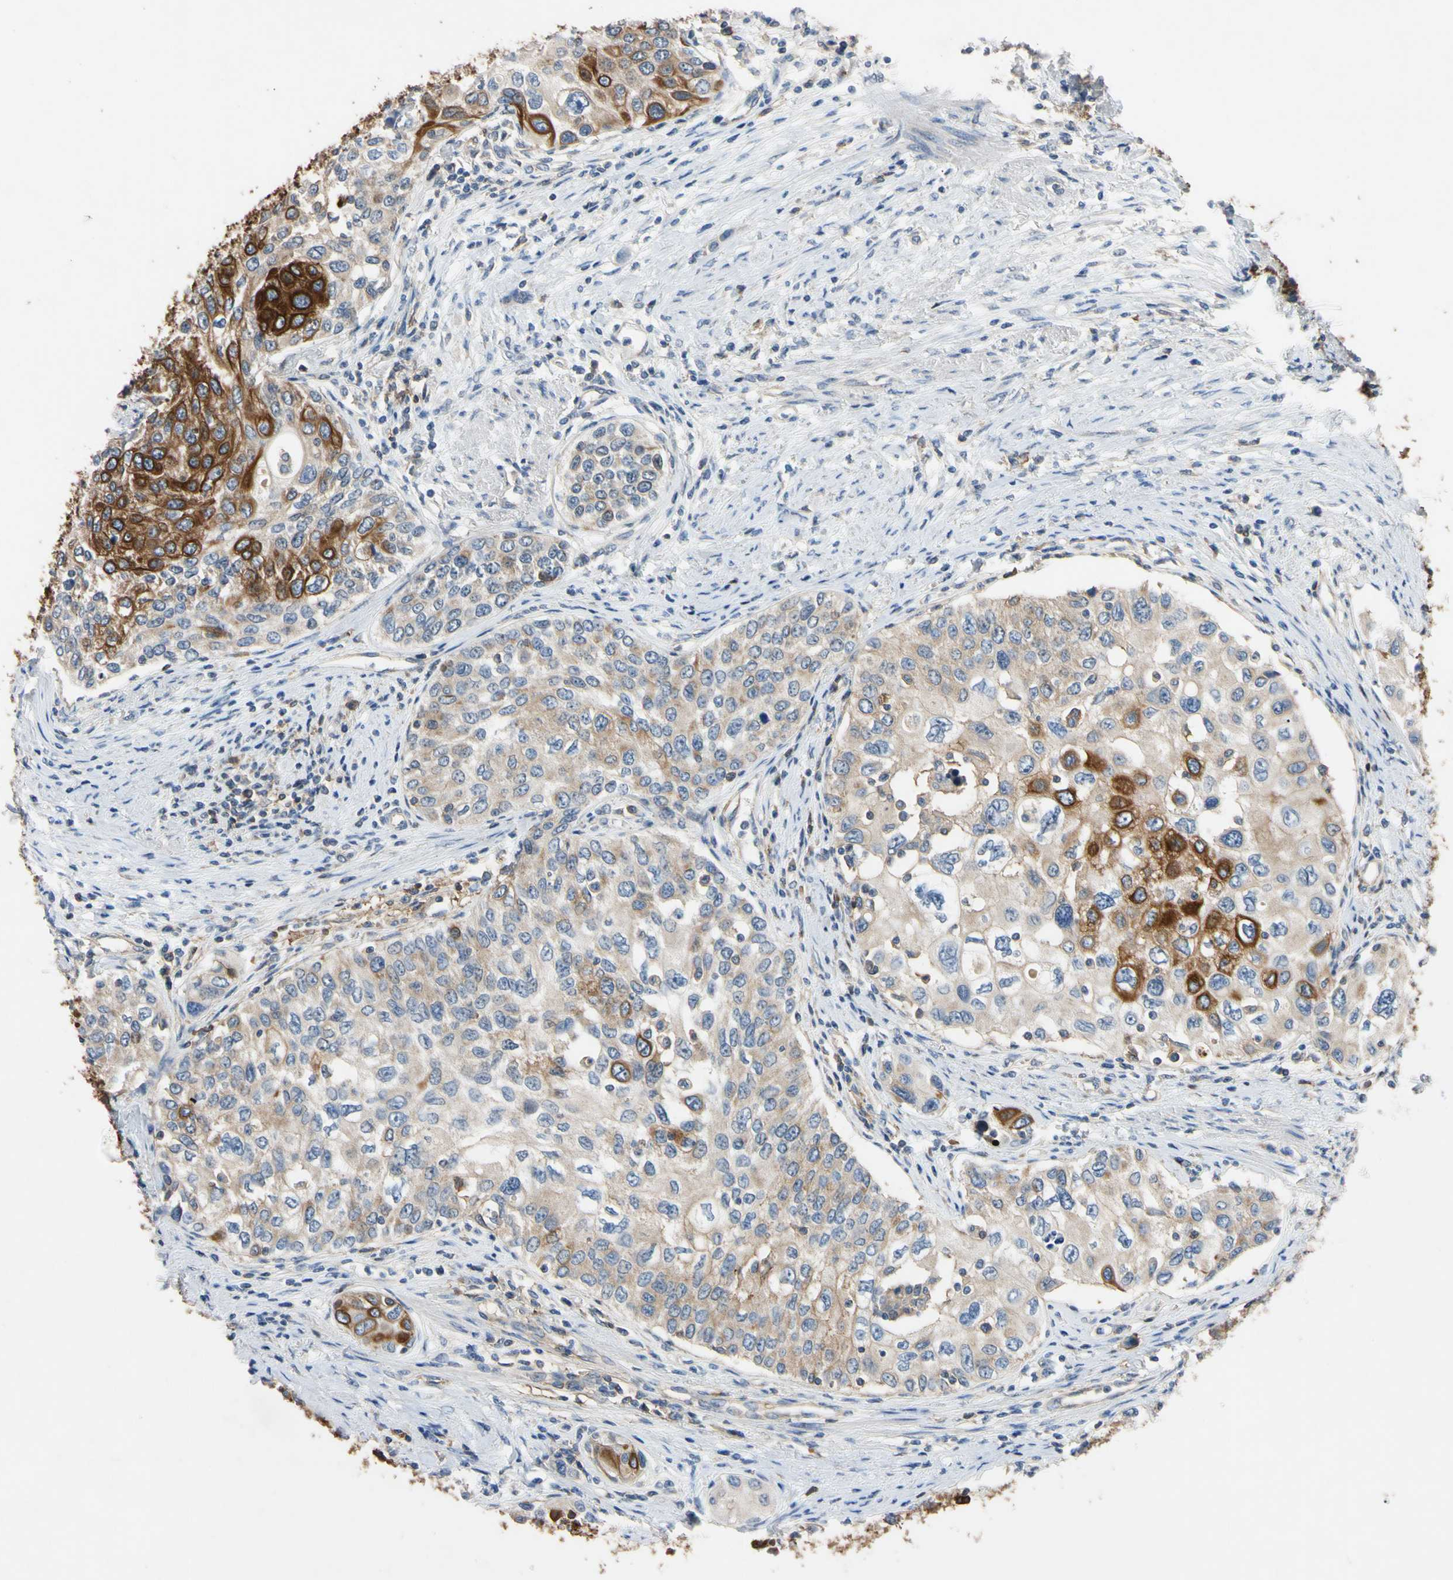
{"staining": {"intensity": "strong", "quantity": "<25%", "location": "cytoplasmic/membranous"}, "tissue": "urothelial cancer", "cell_type": "Tumor cells", "image_type": "cancer", "snomed": [{"axis": "morphology", "description": "Urothelial carcinoma, High grade"}, {"axis": "topography", "description": "Urinary bladder"}], "caption": "Urothelial cancer tissue displays strong cytoplasmic/membranous positivity in about <25% of tumor cells, visualized by immunohistochemistry.", "gene": "PNKD", "patient": {"sex": "female", "age": 56}}